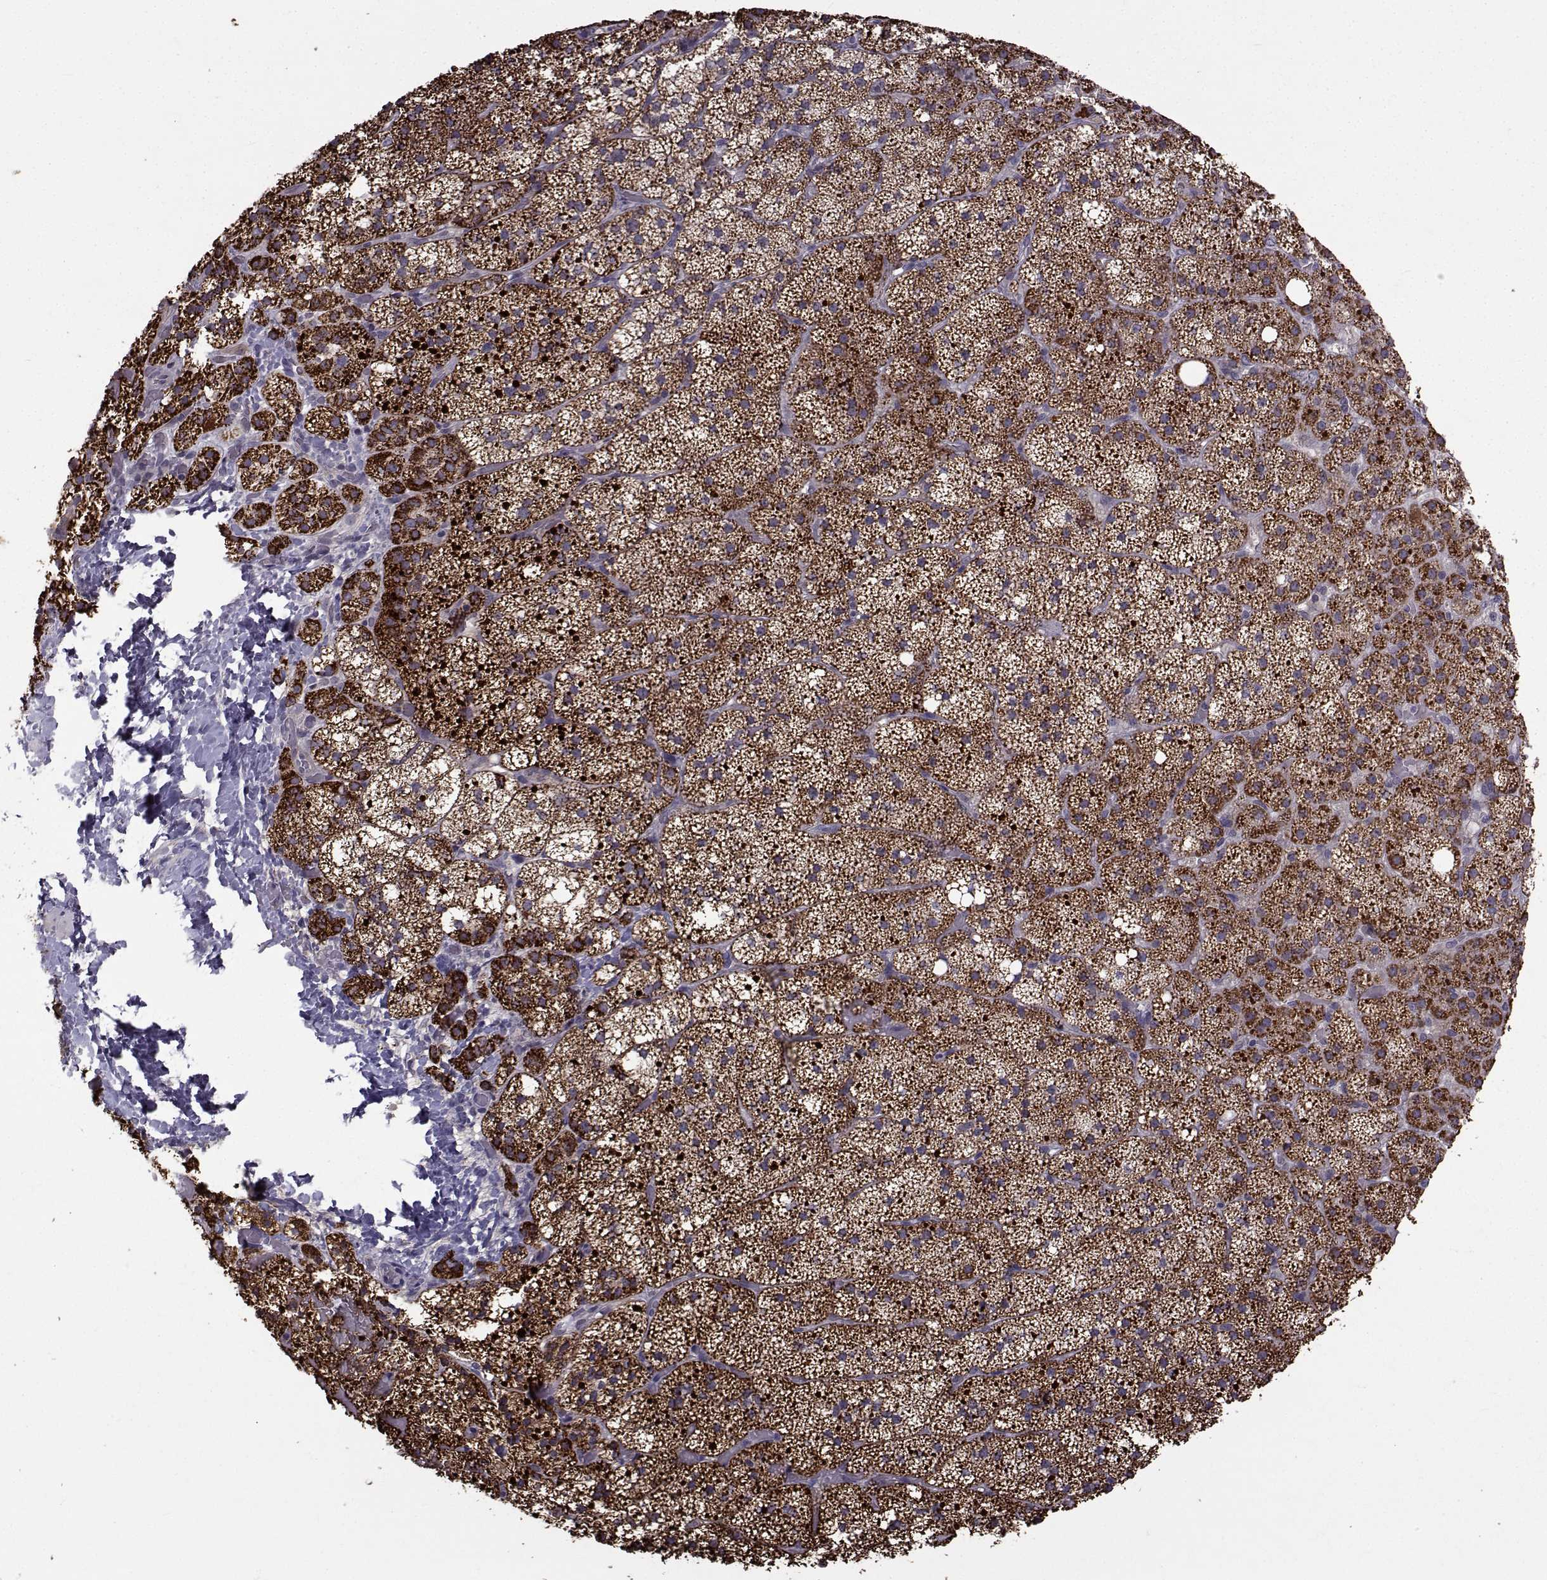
{"staining": {"intensity": "strong", "quantity": ">75%", "location": "cytoplasmic/membranous"}, "tissue": "adrenal gland", "cell_type": "Glandular cells", "image_type": "normal", "snomed": [{"axis": "morphology", "description": "Normal tissue, NOS"}, {"axis": "topography", "description": "Adrenal gland"}], "caption": "Immunohistochemical staining of normal adrenal gland reveals high levels of strong cytoplasmic/membranous positivity in approximately >75% of glandular cells. (Stains: DAB (3,3'-diaminobenzidine) in brown, nuclei in blue, Microscopy: brightfield microscopy at high magnification).", "gene": "FDXR", "patient": {"sex": "male", "age": 53}}